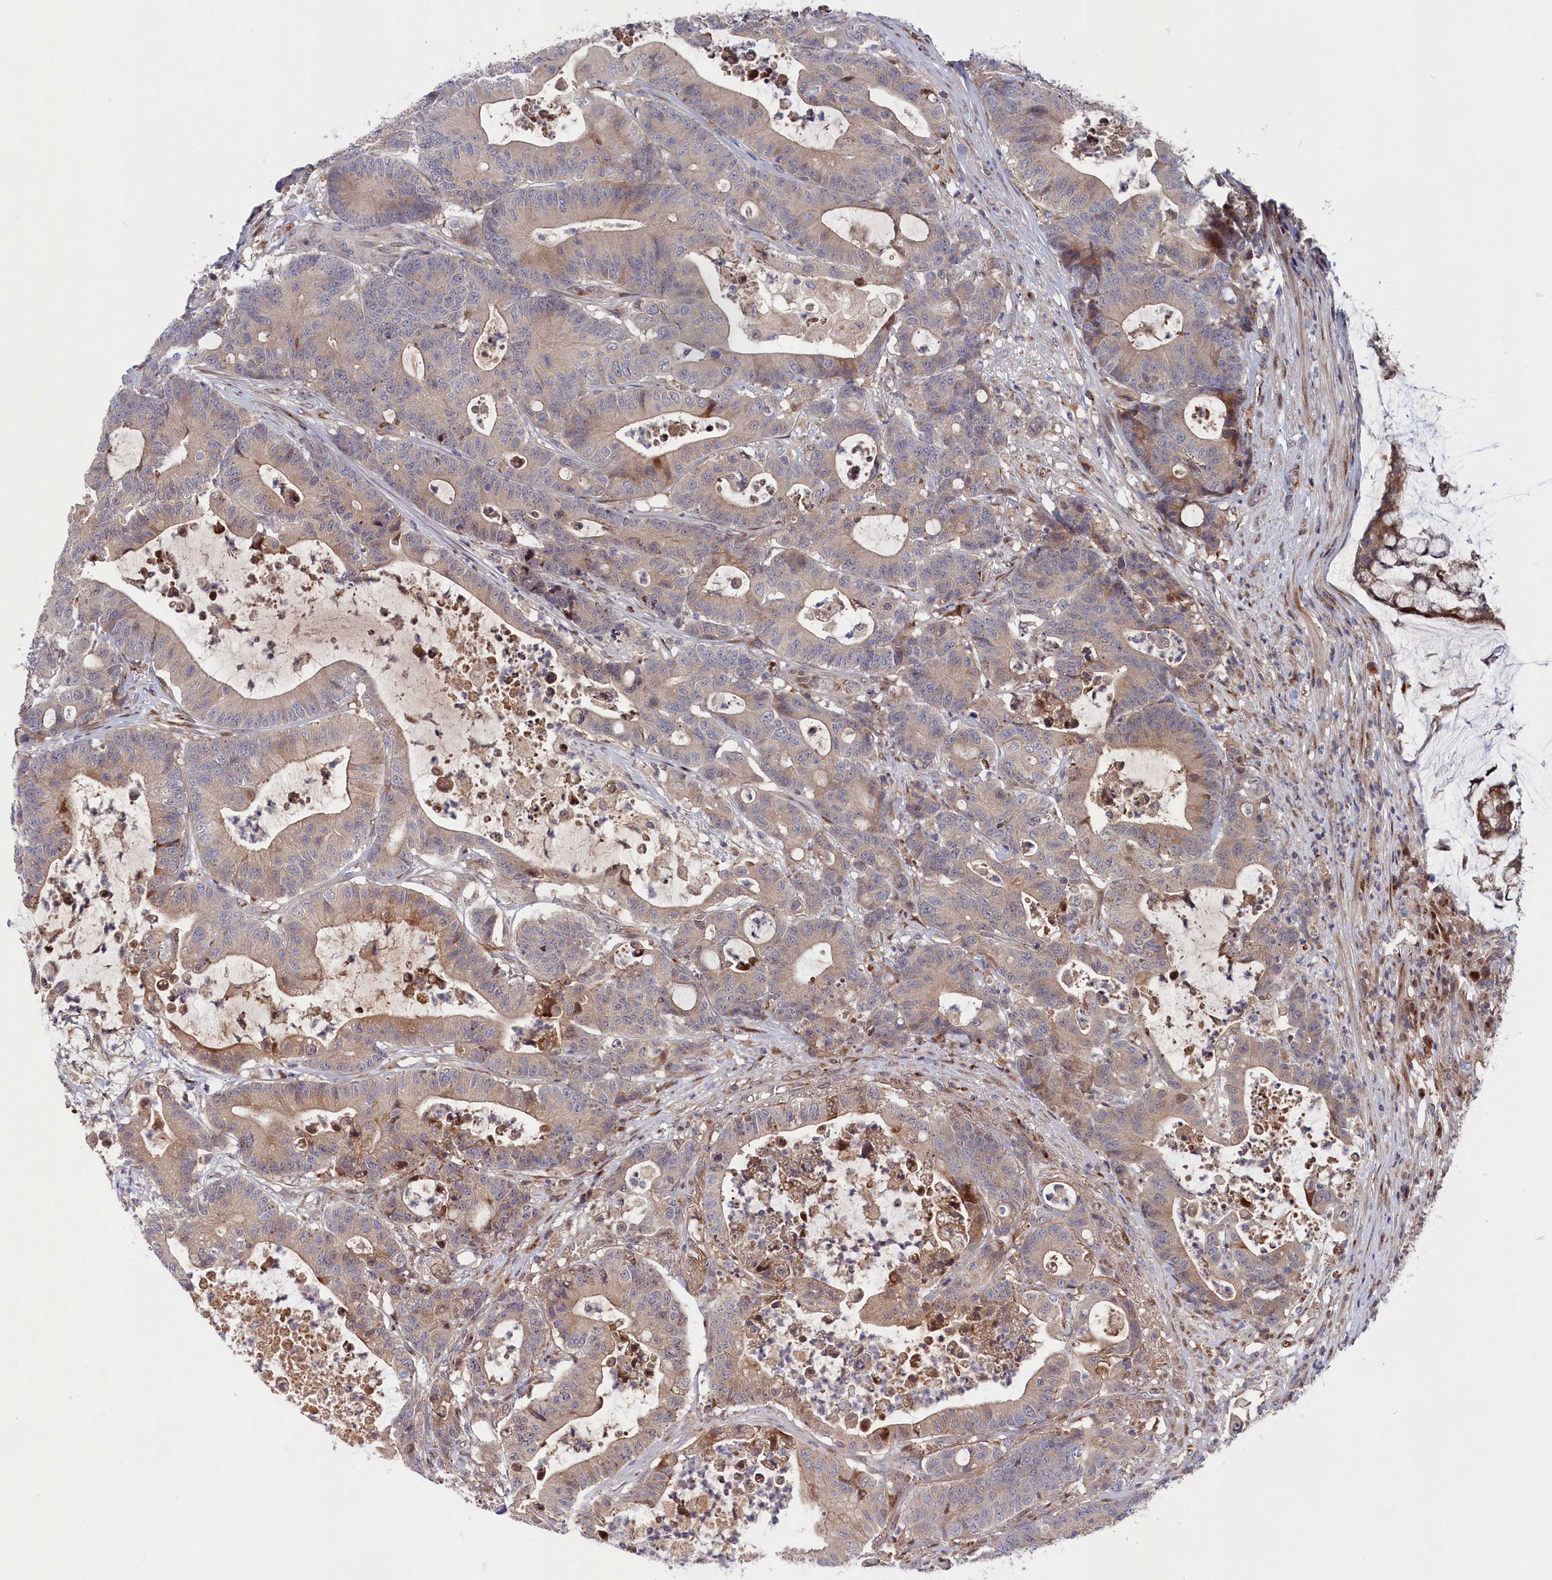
{"staining": {"intensity": "weak", "quantity": "25%-75%", "location": "cytoplasmic/membranous"}, "tissue": "colorectal cancer", "cell_type": "Tumor cells", "image_type": "cancer", "snomed": [{"axis": "morphology", "description": "Adenocarcinoma, NOS"}, {"axis": "topography", "description": "Colon"}], "caption": "Colorectal cancer (adenocarcinoma) stained with IHC shows weak cytoplasmic/membranous staining in about 25%-75% of tumor cells.", "gene": "CHST12", "patient": {"sex": "female", "age": 84}}